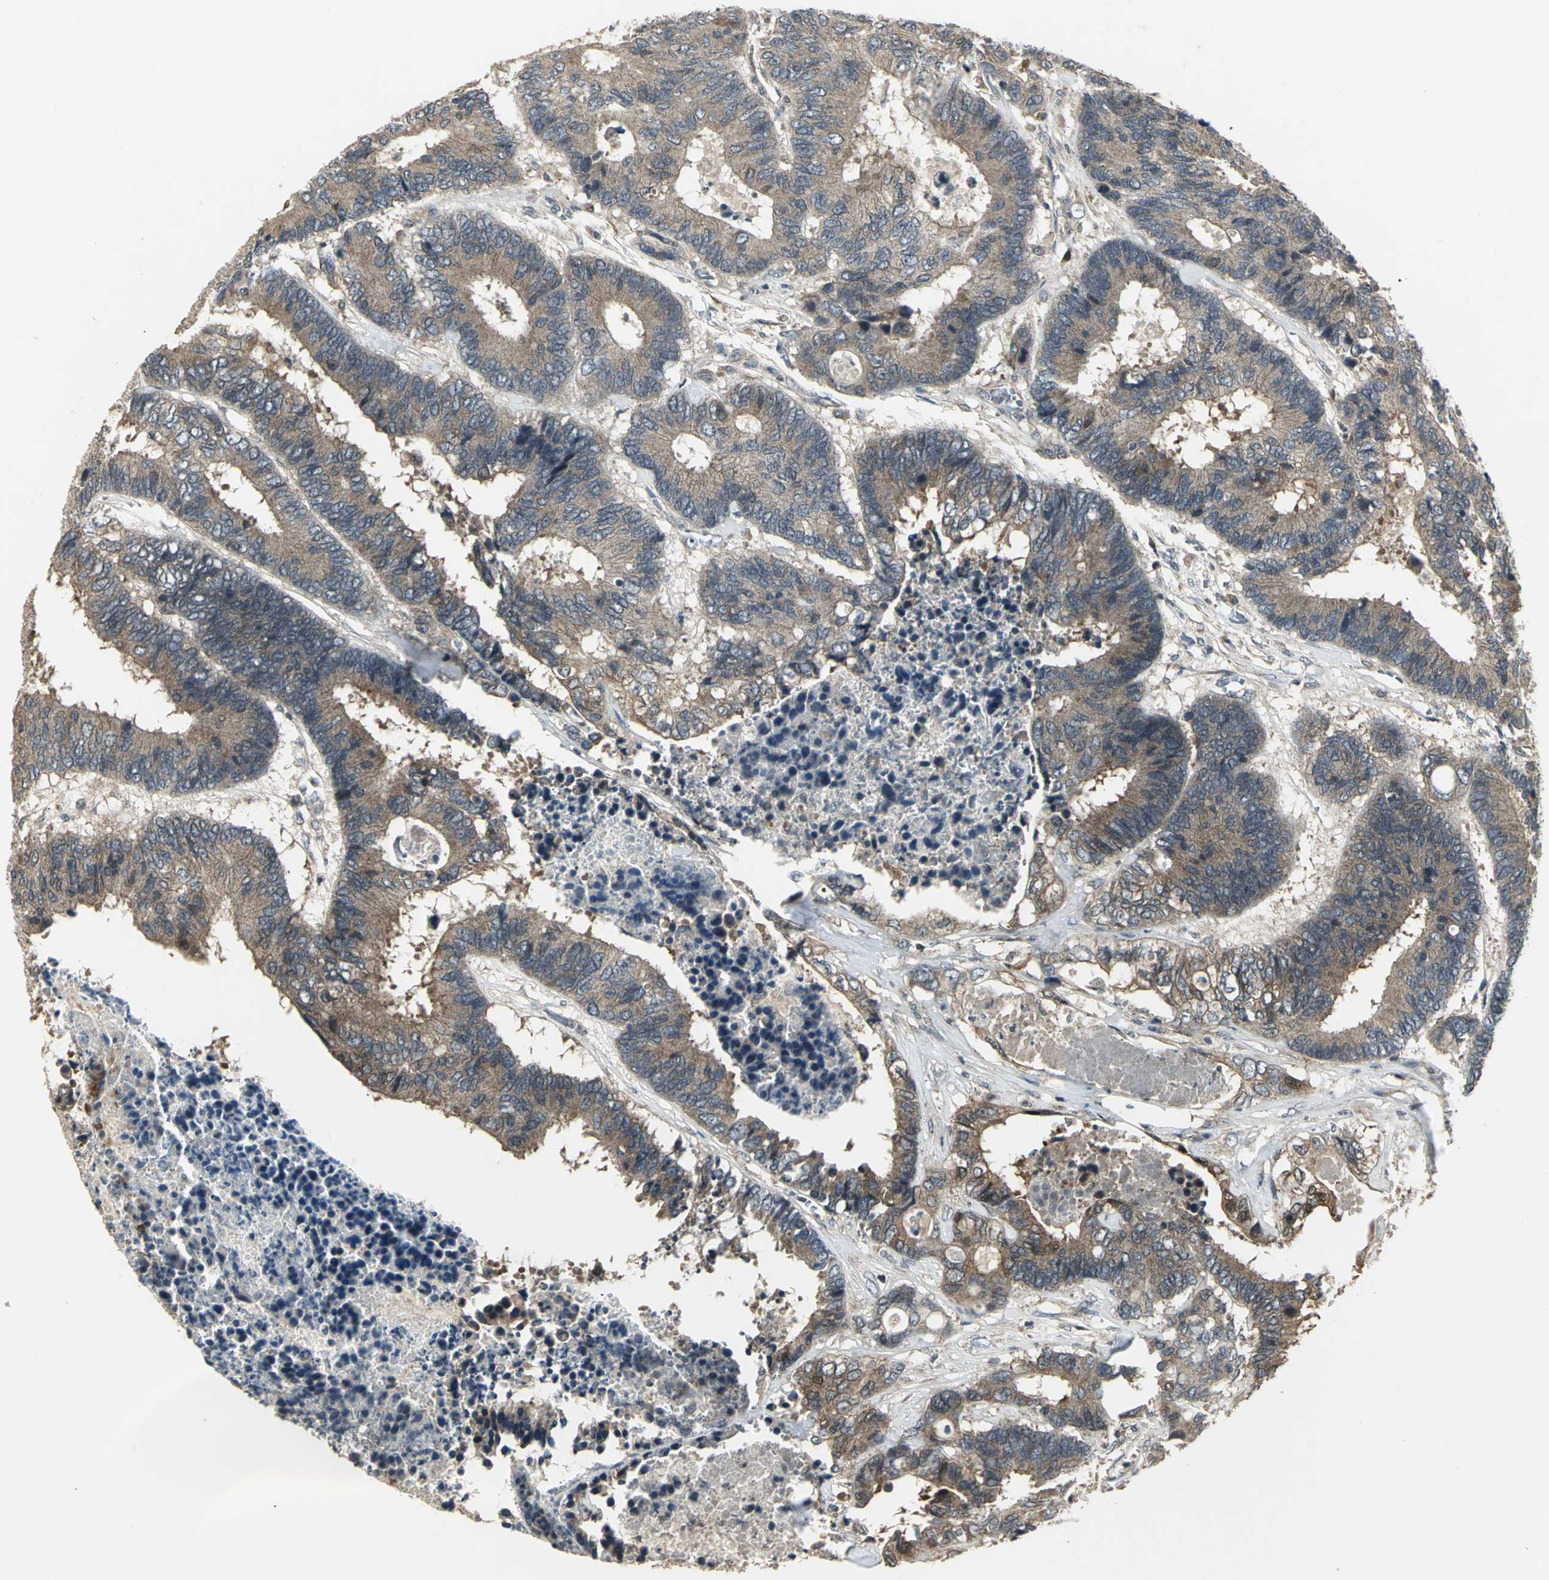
{"staining": {"intensity": "weak", "quantity": ">75%", "location": "cytoplasmic/membranous"}, "tissue": "colorectal cancer", "cell_type": "Tumor cells", "image_type": "cancer", "snomed": [{"axis": "morphology", "description": "Adenocarcinoma, NOS"}, {"axis": "topography", "description": "Rectum"}], "caption": "An image showing weak cytoplasmic/membranous positivity in approximately >75% of tumor cells in colorectal cancer, as visualized by brown immunohistochemical staining.", "gene": "MAPK8IP3", "patient": {"sex": "male", "age": 55}}